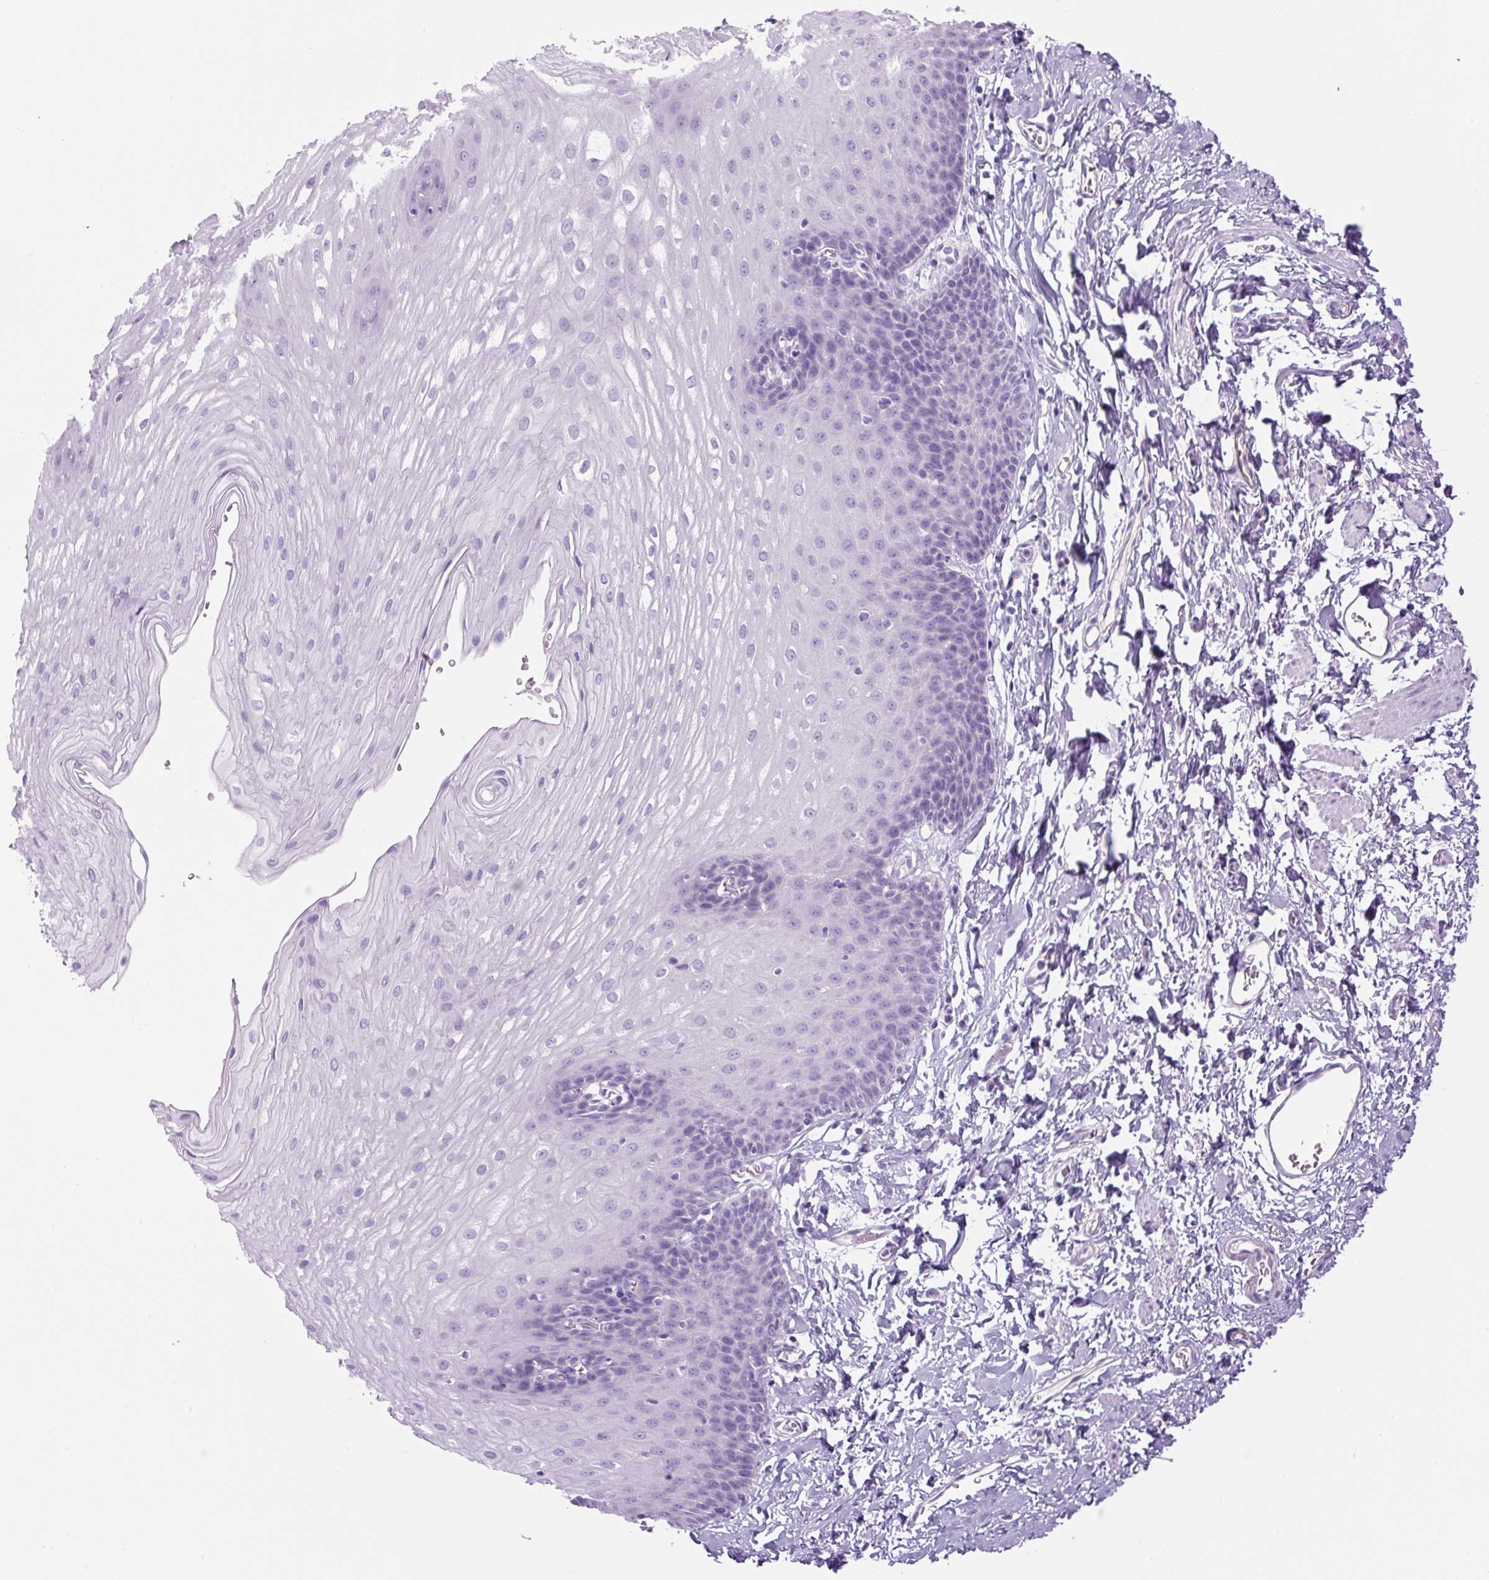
{"staining": {"intensity": "negative", "quantity": "none", "location": "none"}, "tissue": "esophagus", "cell_type": "Squamous epithelial cells", "image_type": "normal", "snomed": [{"axis": "morphology", "description": "Normal tissue, NOS"}, {"axis": "topography", "description": "Esophagus"}], "caption": "Immunohistochemistry micrograph of unremarkable esophagus: esophagus stained with DAB (3,3'-diaminobenzidine) demonstrates no significant protein expression in squamous epithelial cells.", "gene": "RSPO4", "patient": {"sex": "male", "age": 70}}